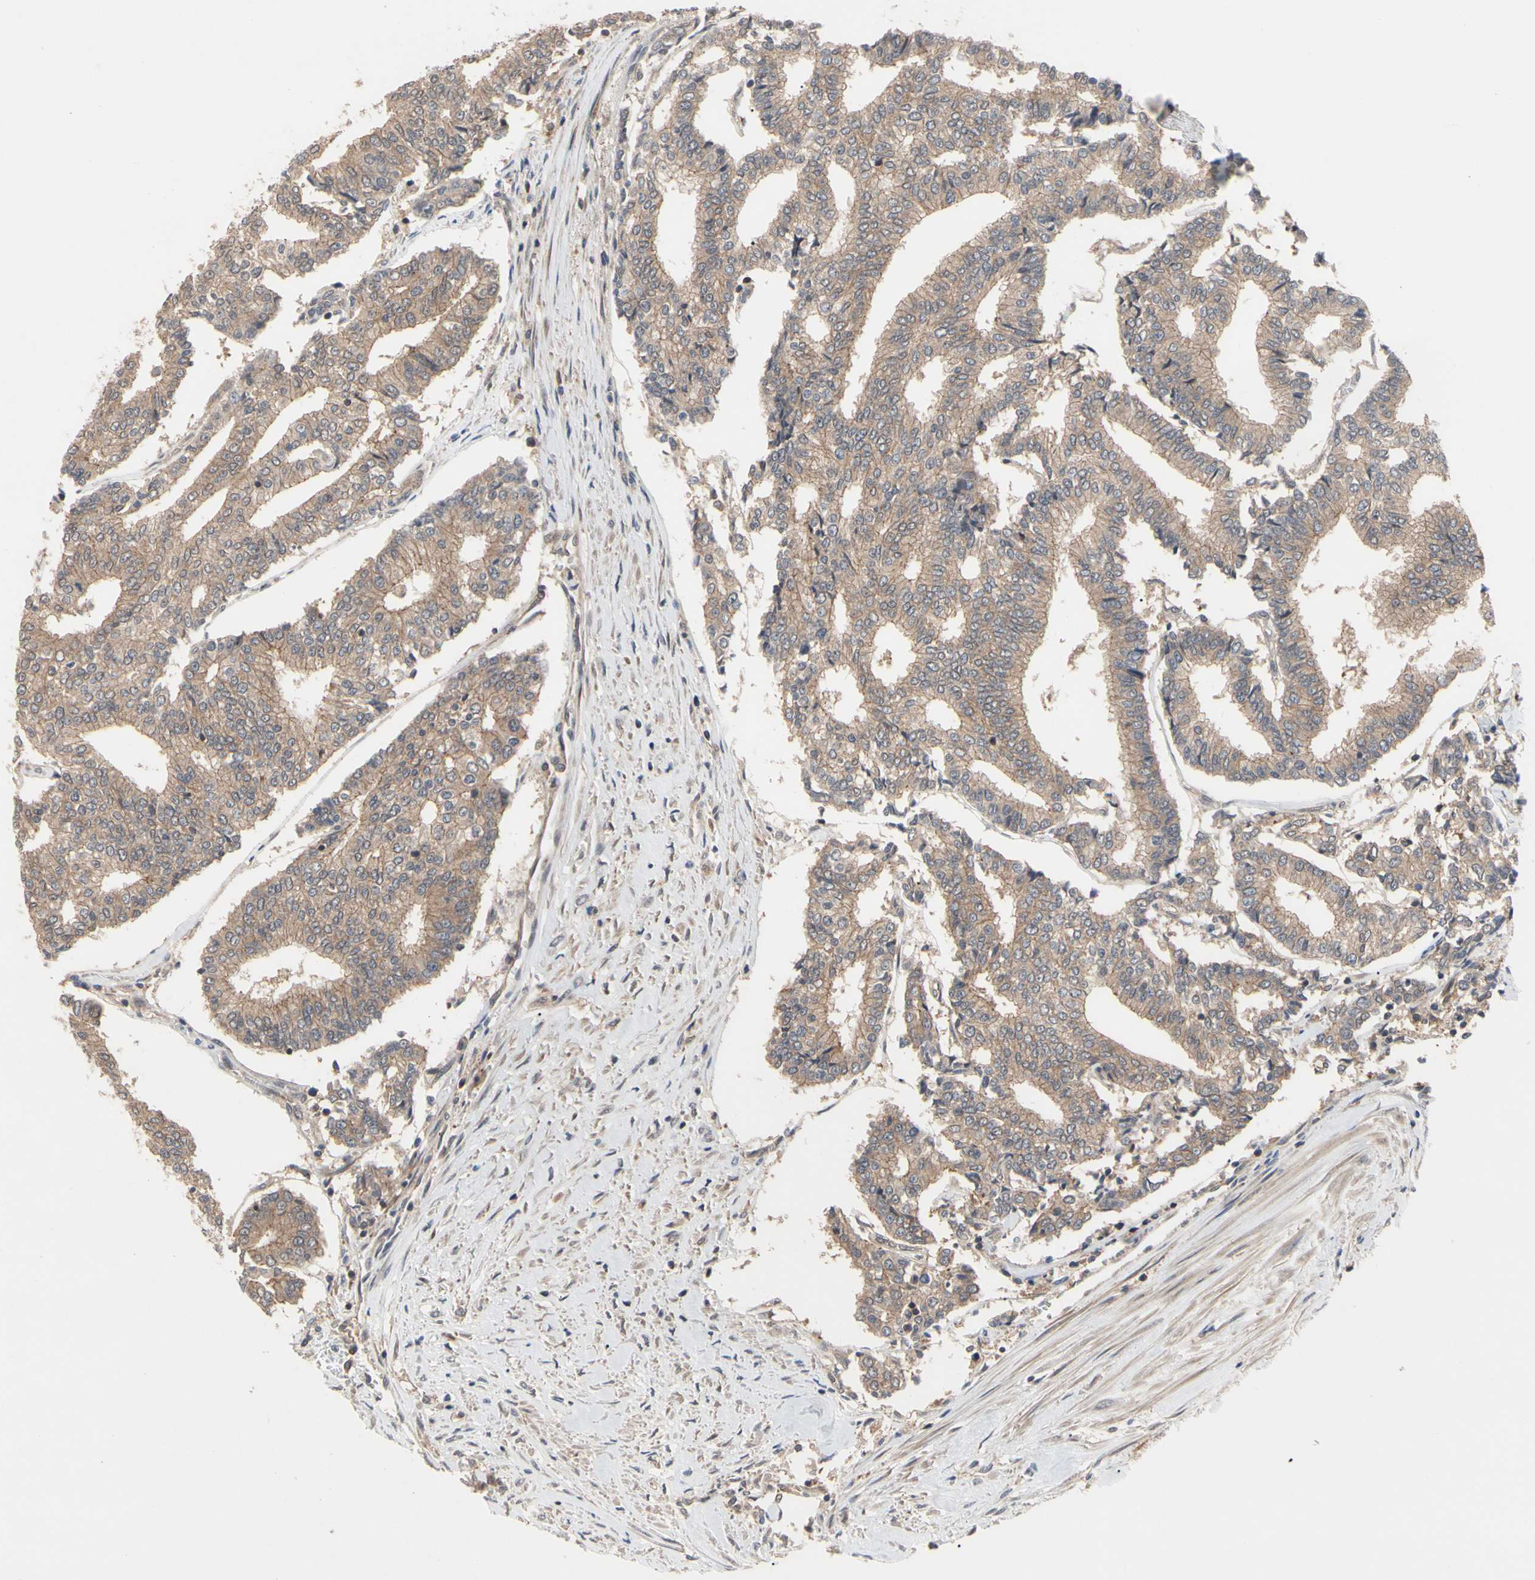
{"staining": {"intensity": "moderate", "quantity": ">75%", "location": "cytoplasmic/membranous"}, "tissue": "prostate cancer", "cell_type": "Tumor cells", "image_type": "cancer", "snomed": [{"axis": "morphology", "description": "Adenocarcinoma, High grade"}, {"axis": "topography", "description": "Prostate"}], "caption": "Human prostate high-grade adenocarcinoma stained for a protein (brown) reveals moderate cytoplasmic/membranous positive staining in about >75% of tumor cells.", "gene": "DPP8", "patient": {"sex": "male", "age": 55}}